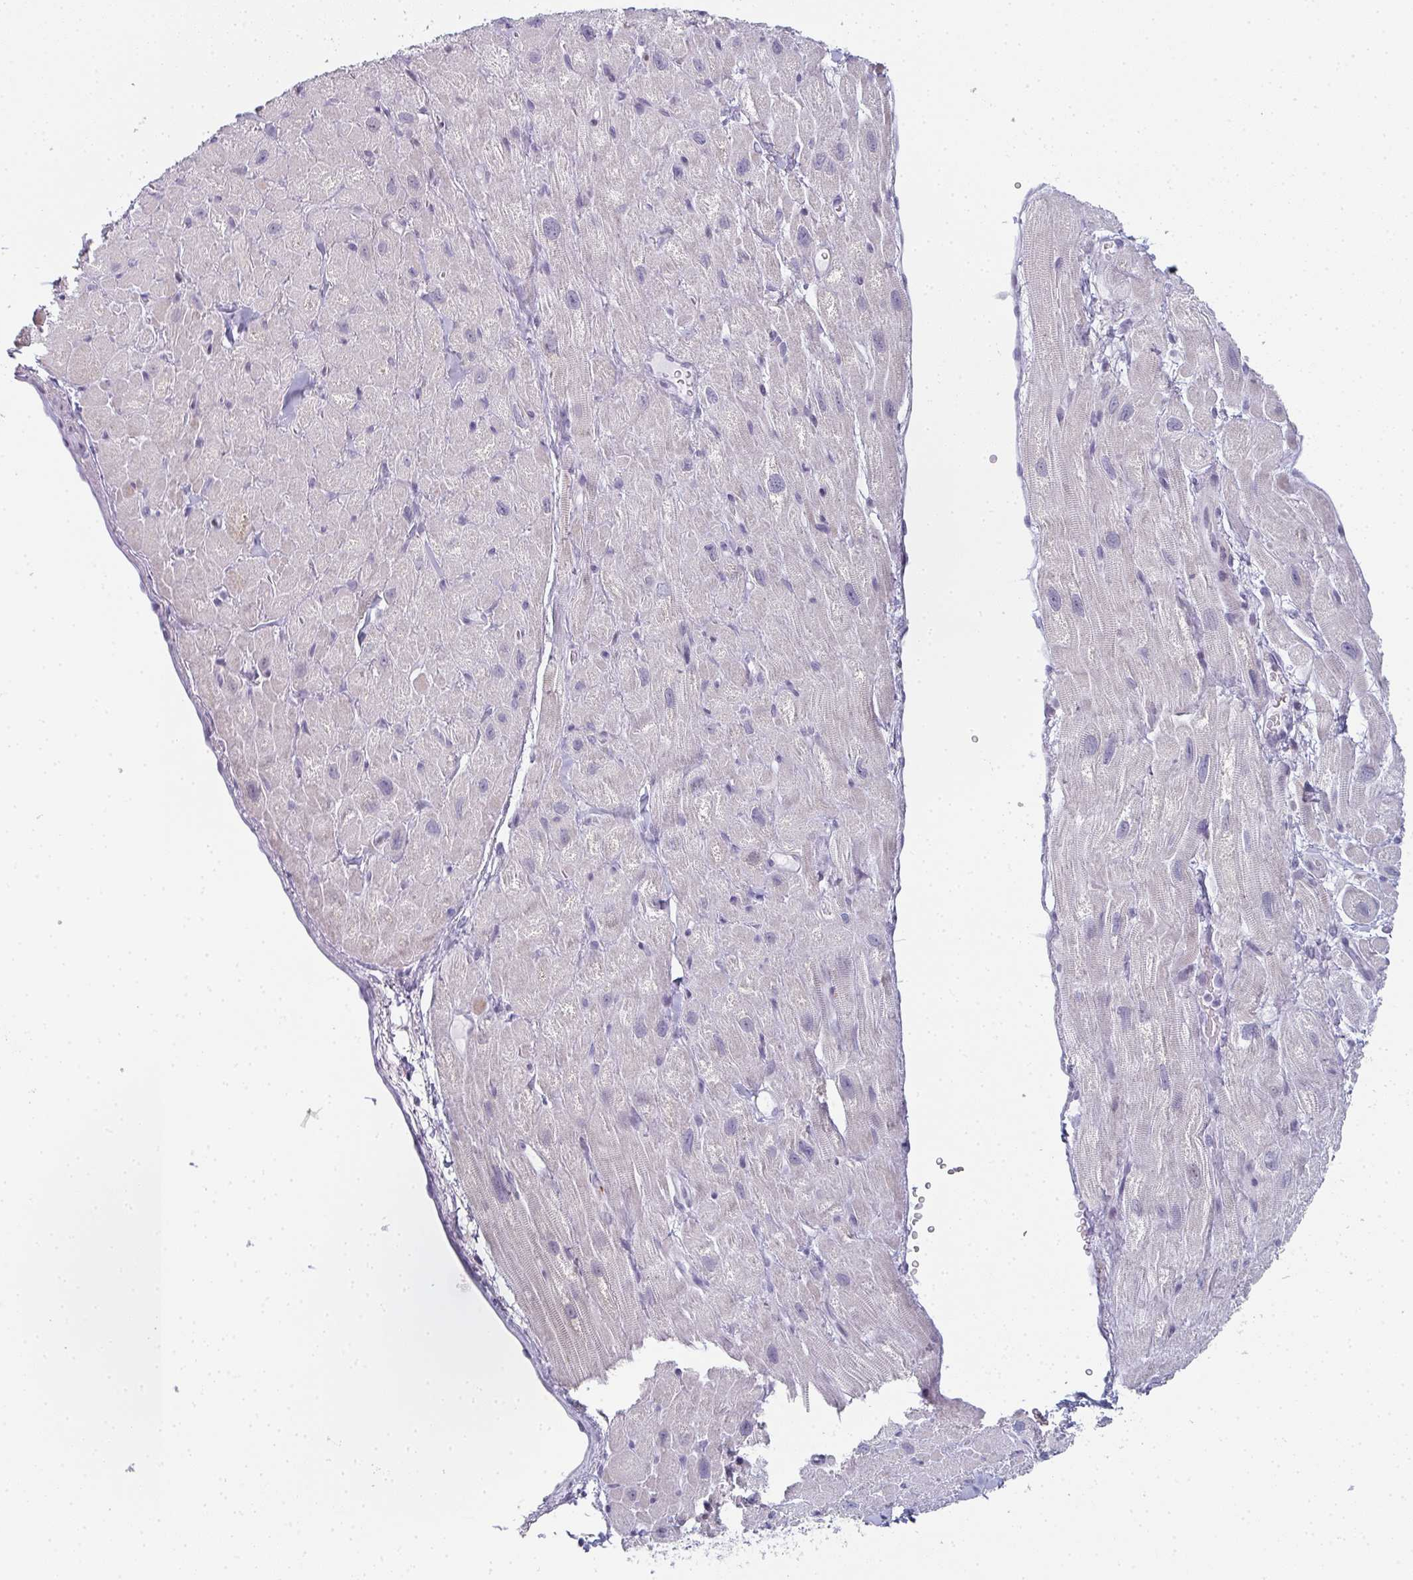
{"staining": {"intensity": "negative", "quantity": "none", "location": "none"}, "tissue": "heart muscle", "cell_type": "Cardiomyocytes", "image_type": "normal", "snomed": [{"axis": "morphology", "description": "Normal tissue, NOS"}, {"axis": "topography", "description": "Heart"}], "caption": "There is no significant expression in cardiomyocytes of heart muscle. (Immunohistochemistry, brightfield microscopy, high magnification).", "gene": "PYCR3", "patient": {"sex": "female", "age": 62}}